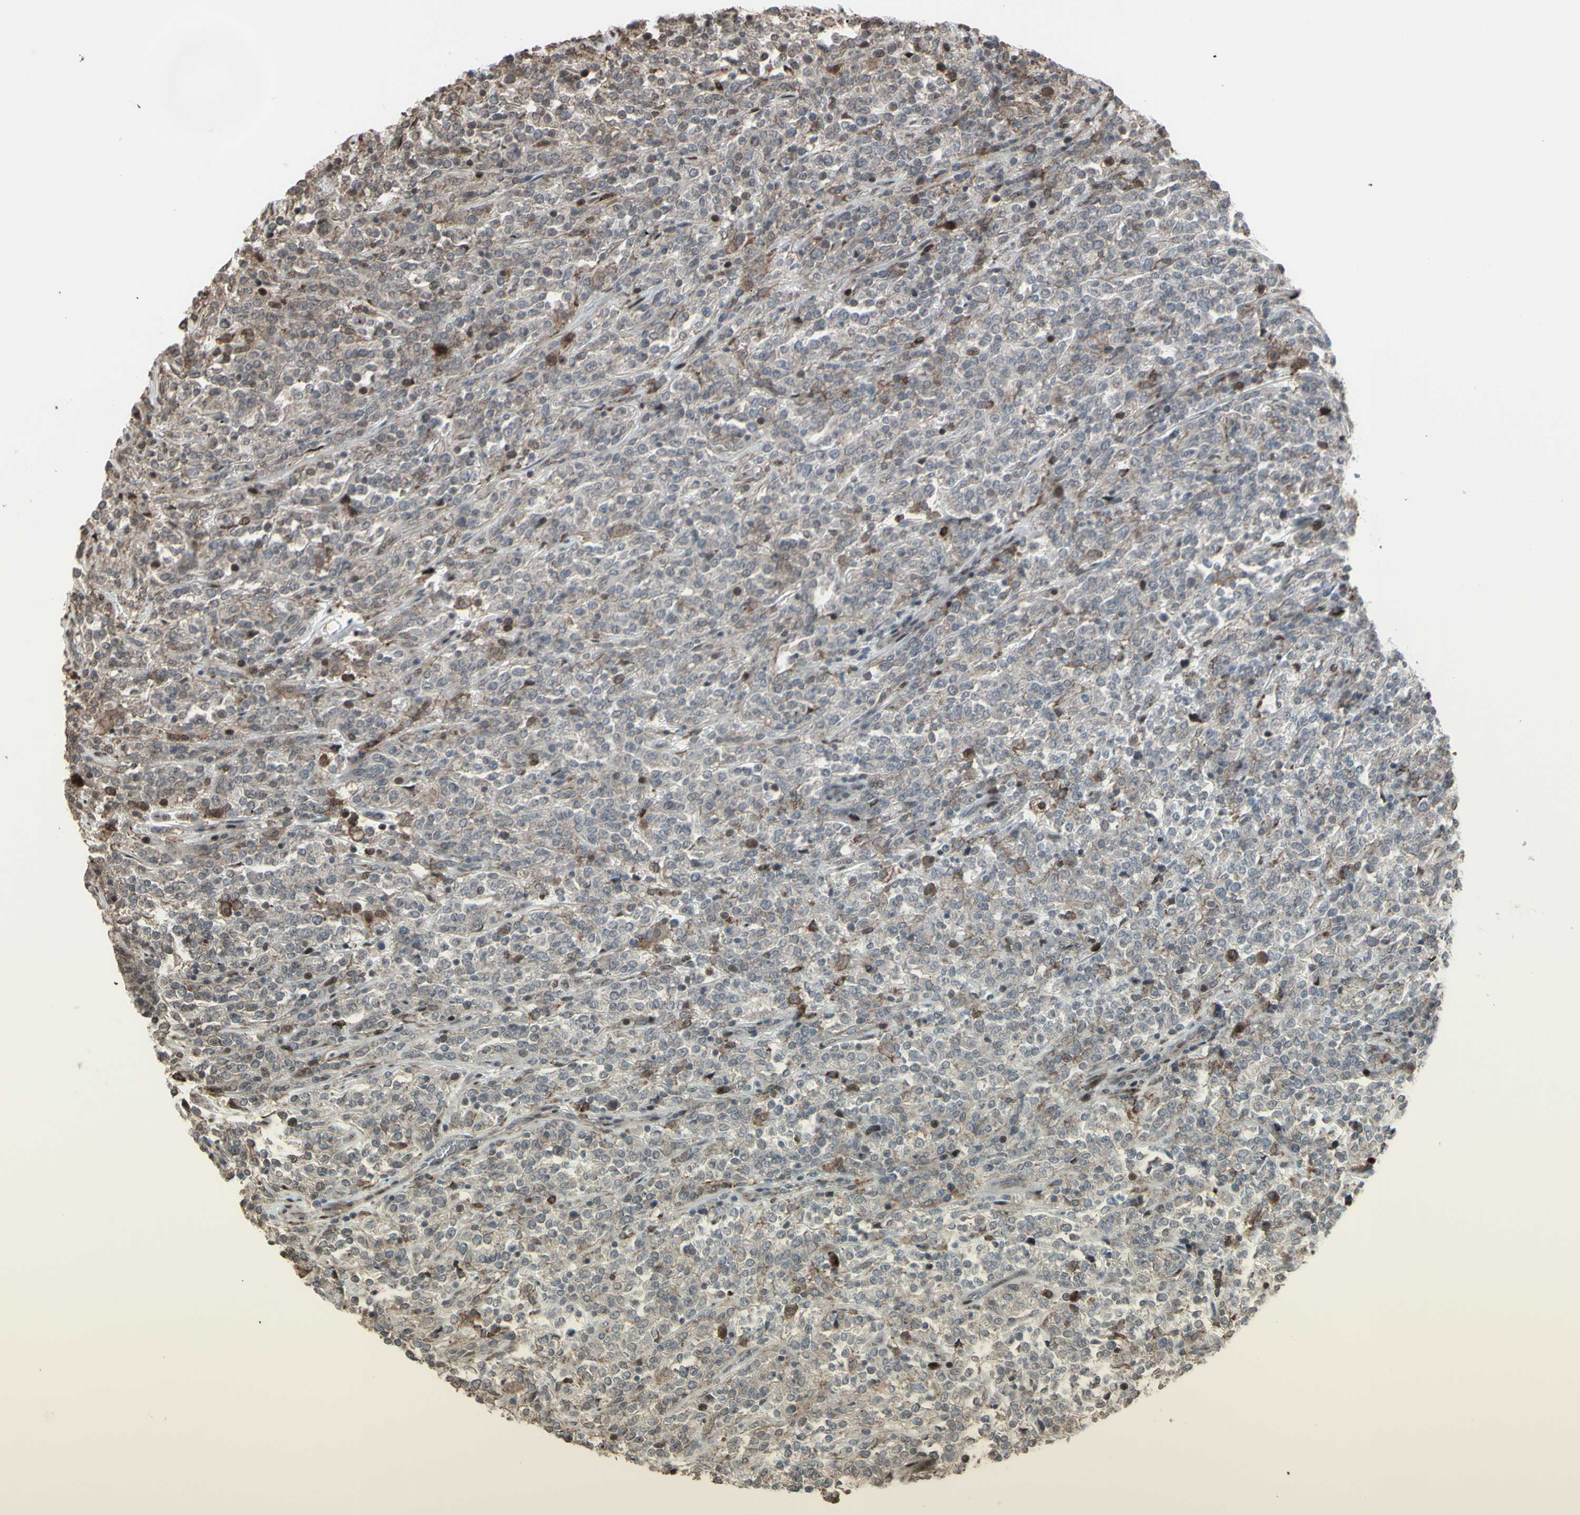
{"staining": {"intensity": "weak", "quantity": "25%-75%", "location": "cytoplasmic/membranous"}, "tissue": "lymphoma", "cell_type": "Tumor cells", "image_type": "cancer", "snomed": [{"axis": "morphology", "description": "Malignant lymphoma, non-Hodgkin's type, High grade"}, {"axis": "topography", "description": "Soft tissue"}], "caption": "The immunohistochemical stain labels weak cytoplasmic/membranous positivity in tumor cells of lymphoma tissue.", "gene": "CD33", "patient": {"sex": "male", "age": 18}}